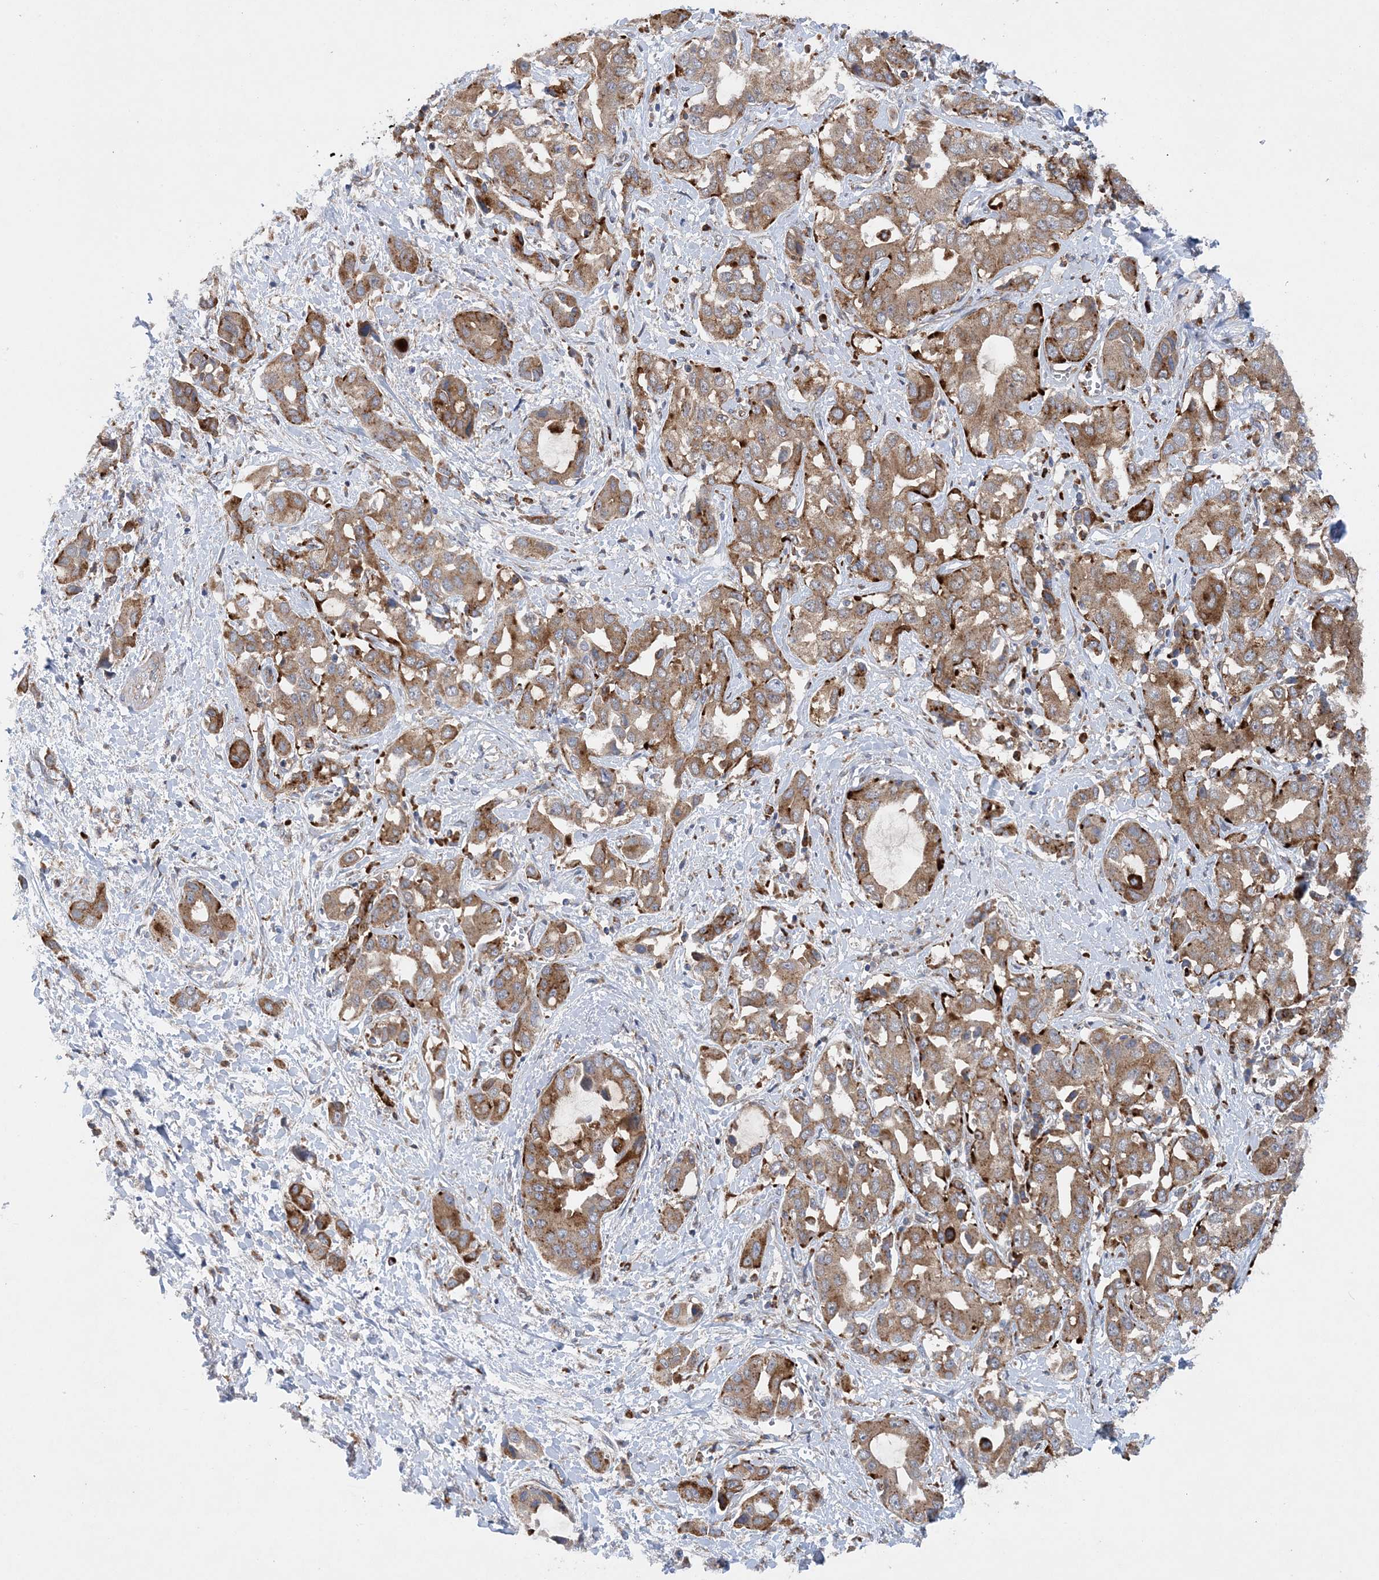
{"staining": {"intensity": "moderate", "quantity": ">75%", "location": "cytoplasmic/membranous"}, "tissue": "liver cancer", "cell_type": "Tumor cells", "image_type": "cancer", "snomed": [{"axis": "morphology", "description": "Cholangiocarcinoma"}, {"axis": "topography", "description": "Liver"}], "caption": "Liver cholangiocarcinoma stained with immunohistochemistry (IHC) reveals moderate cytoplasmic/membranous staining in about >75% of tumor cells.", "gene": "PTTG1IP", "patient": {"sex": "female", "age": 52}}